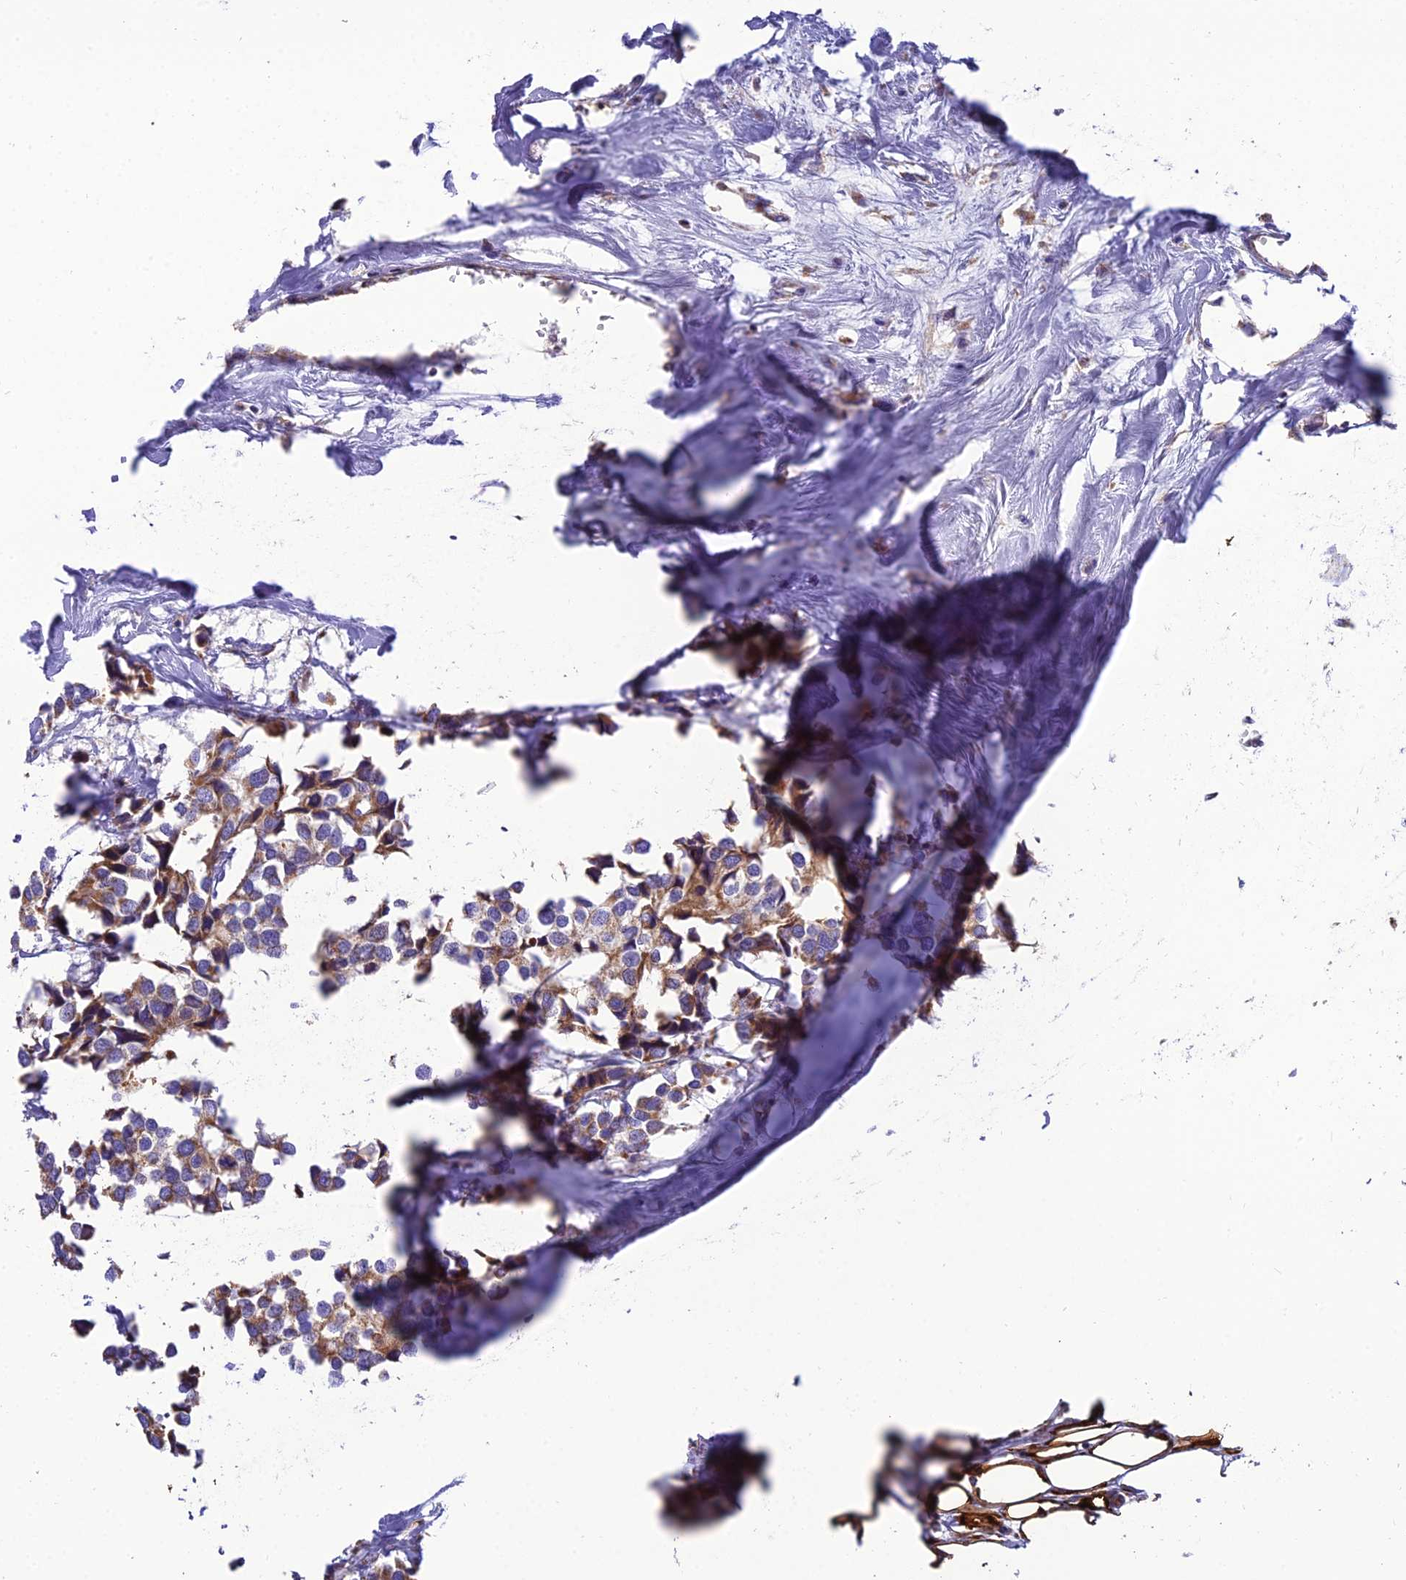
{"staining": {"intensity": "moderate", "quantity": ">75%", "location": "cytoplasmic/membranous"}, "tissue": "breast cancer", "cell_type": "Tumor cells", "image_type": "cancer", "snomed": [{"axis": "morphology", "description": "Duct carcinoma"}, {"axis": "topography", "description": "Breast"}], "caption": "Moderate cytoplasmic/membranous protein expression is present in about >75% of tumor cells in breast cancer.", "gene": "GPD1", "patient": {"sex": "female", "age": 83}}